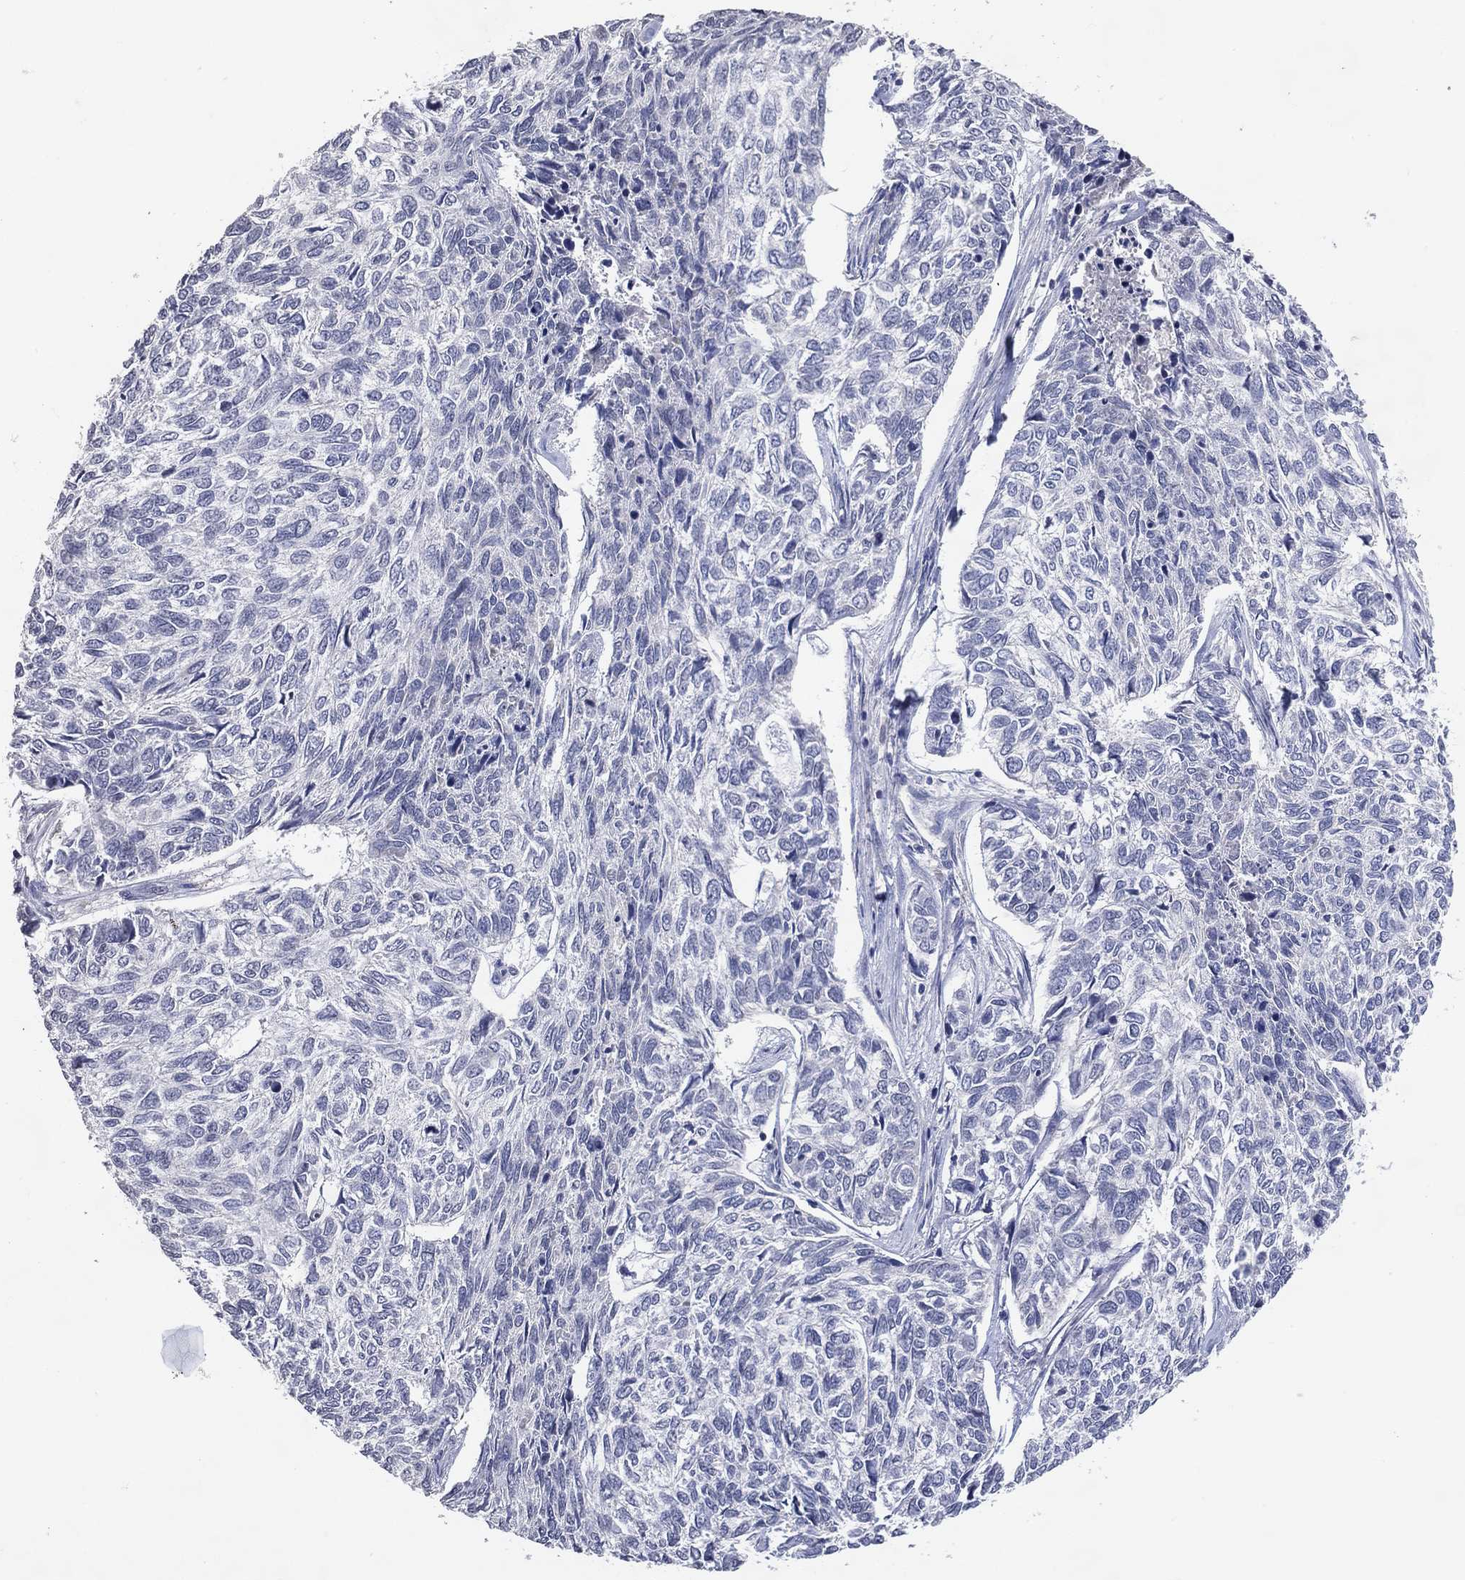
{"staining": {"intensity": "negative", "quantity": "none", "location": "none"}, "tissue": "skin cancer", "cell_type": "Tumor cells", "image_type": "cancer", "snomed": [{"axis": "morphology", "description": "Basal cell carcinoma"}, {"axis": "topography", "description": "Skin"}], "caption": "The immunohistochemistry (IHC) image has no significant positivity in tumor cells of skin cancer (basal cell carcinoma) tissue.", "gene": "DNAH7", "patient": {"sex": "female", "age": 65}}